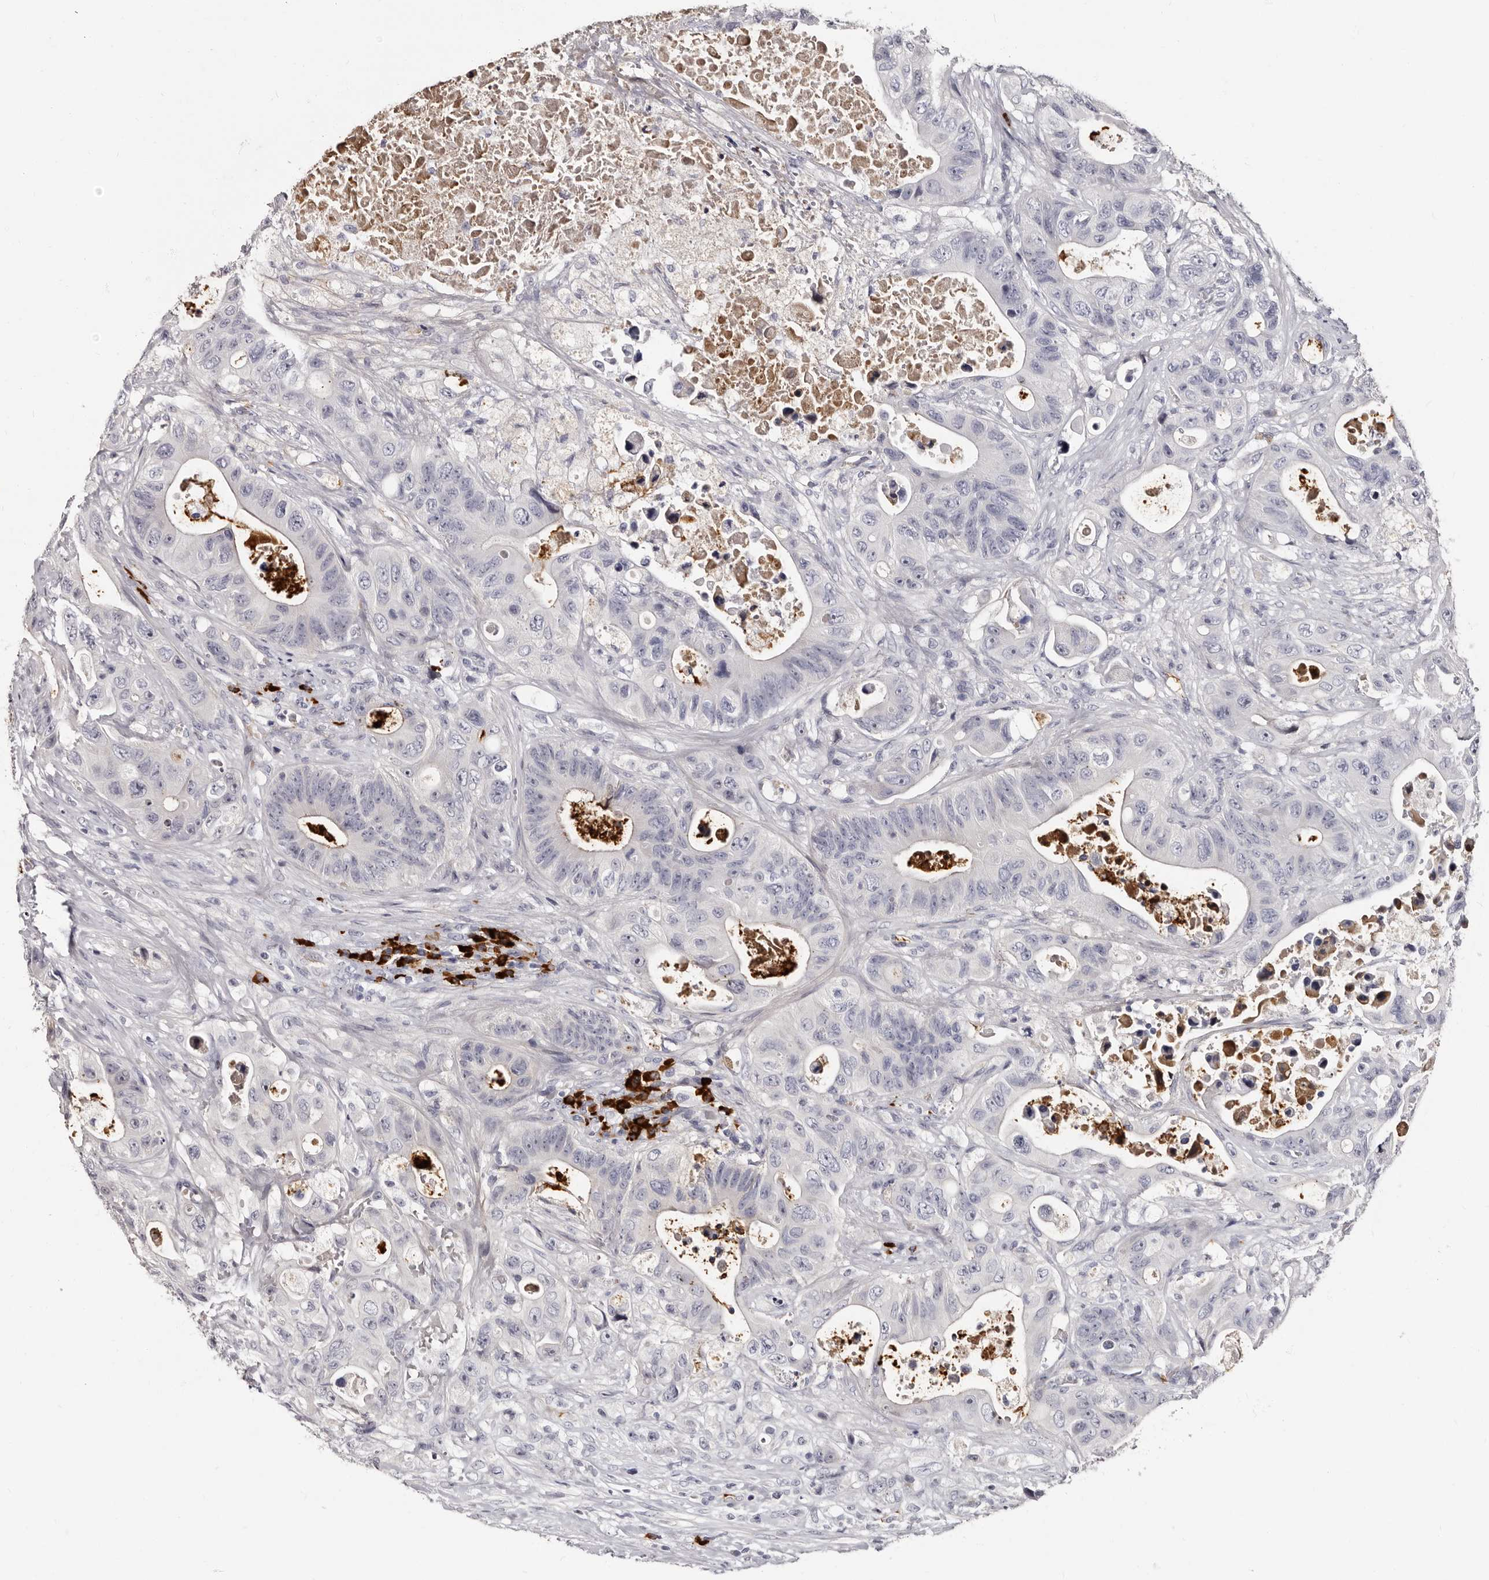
{"staining": {"intensity": "negative", "quantity": "none", "location": "none"}, "tissue": "colorectal cancer", "cell_type": "Tumor cells", "image_type": "cancer", "snomed": [{"axis": "morphology", "description": "Adenocarcinoma, NOS"}, {"axis": "topography", "description": "Colon"}], "caption": "DAB (3,3'-diaminobenzidine) immunohistochemical staining of adenocarcinoma (colorectal) demonstrates no significant expression in tumor cells. The staining is performed using DAB (3,3'-diaminobenzidine) brown chromogen with nuclei counter-stained in using hematoxylin.", "gene": "TBC1D22B", "patient": {"sex": "female", "age": 46}}